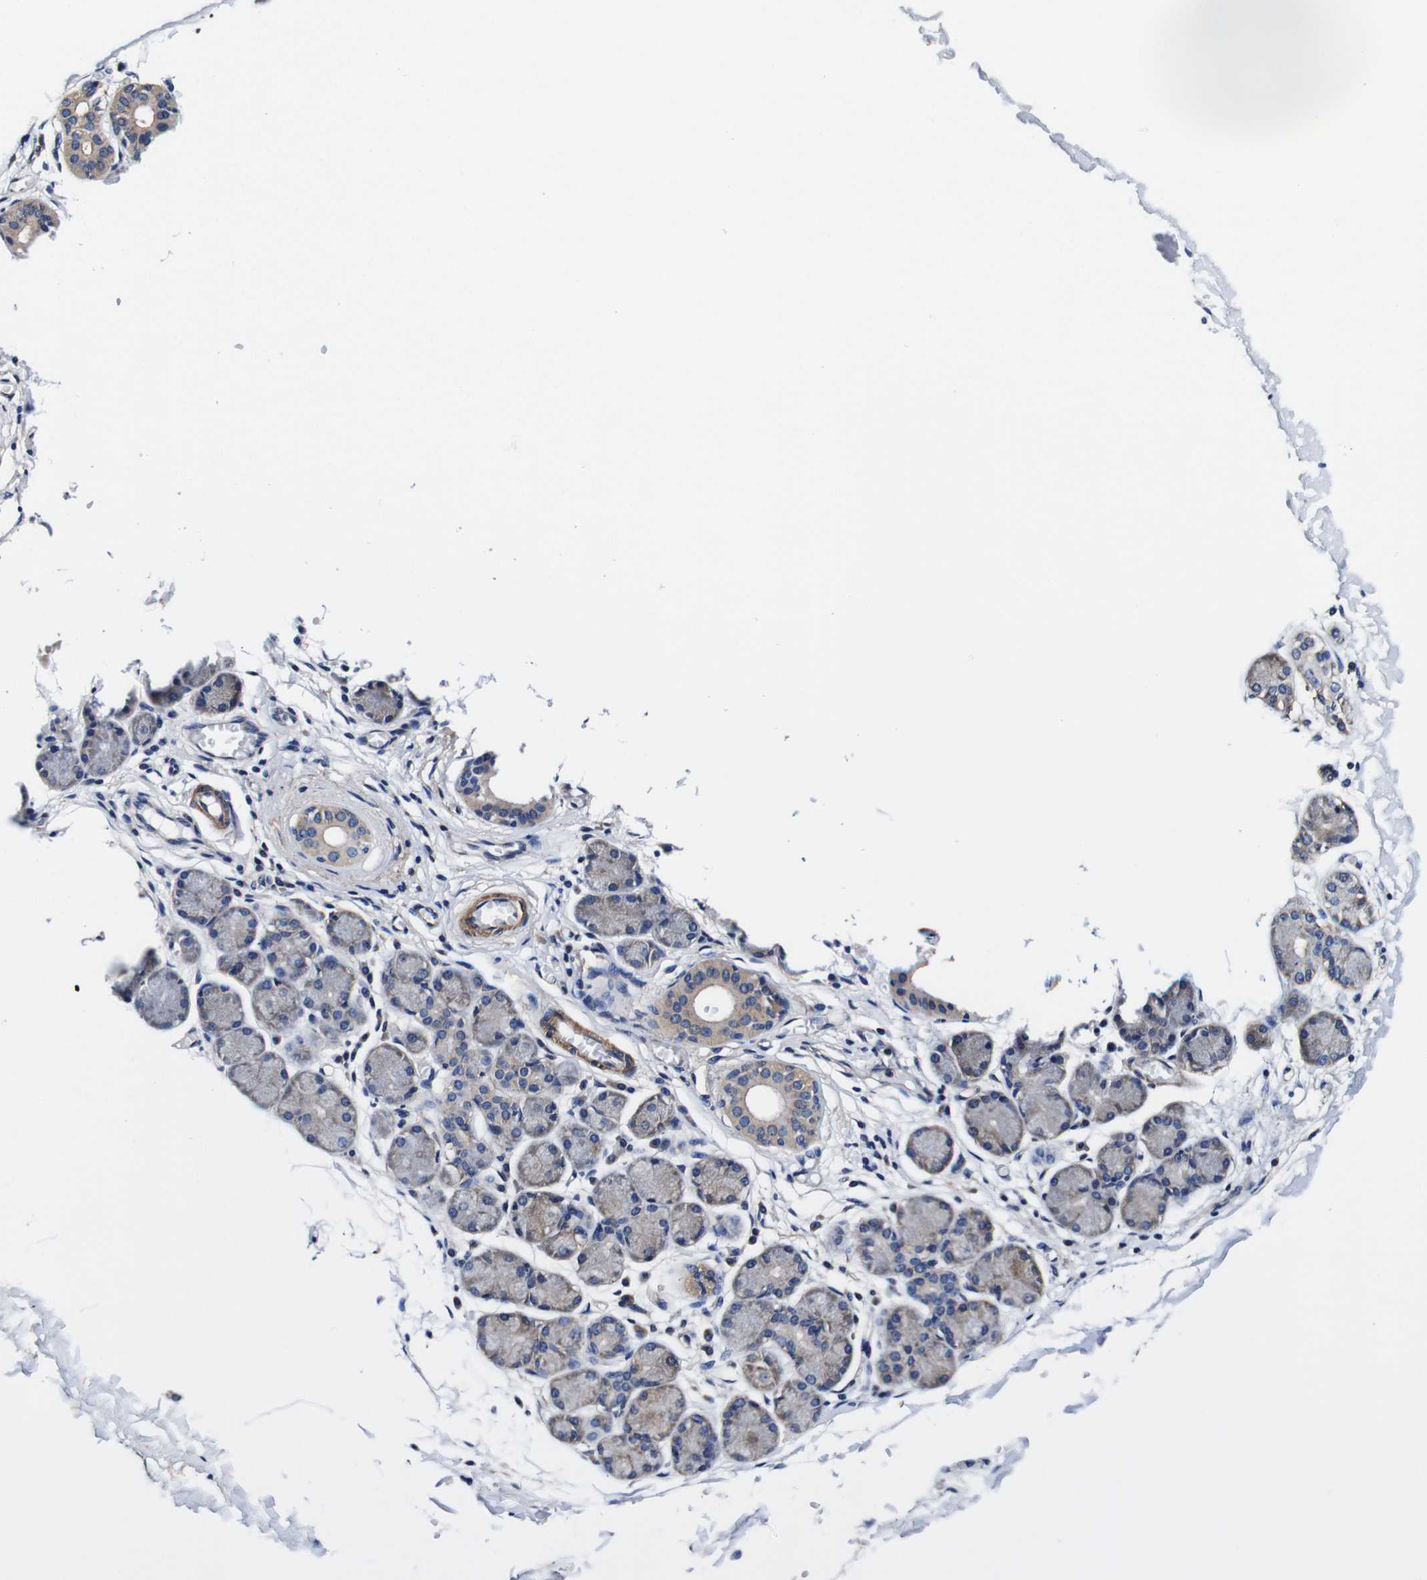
{"staining": {"intensity": "weak", "quantity": "25%-75%", "location": "cytoplasmic/membranous"}, "tissue": "salivary gland", "cell_type": "Glandular cells", "image_type": "normal", "snomed": [{"axis": "morphology", "description": "Normal tissue, NOS"}, {"axis": "topography", "description": "Salivary gland"}], "caption": "Glandular cells exhibit low levels of weak cytoplasmic/membranous expression in approximately 25%-75% of cells in benign salivary gland.", "gene": "PDCD6IP", "patient": {"sex": "female", "age": 24}}